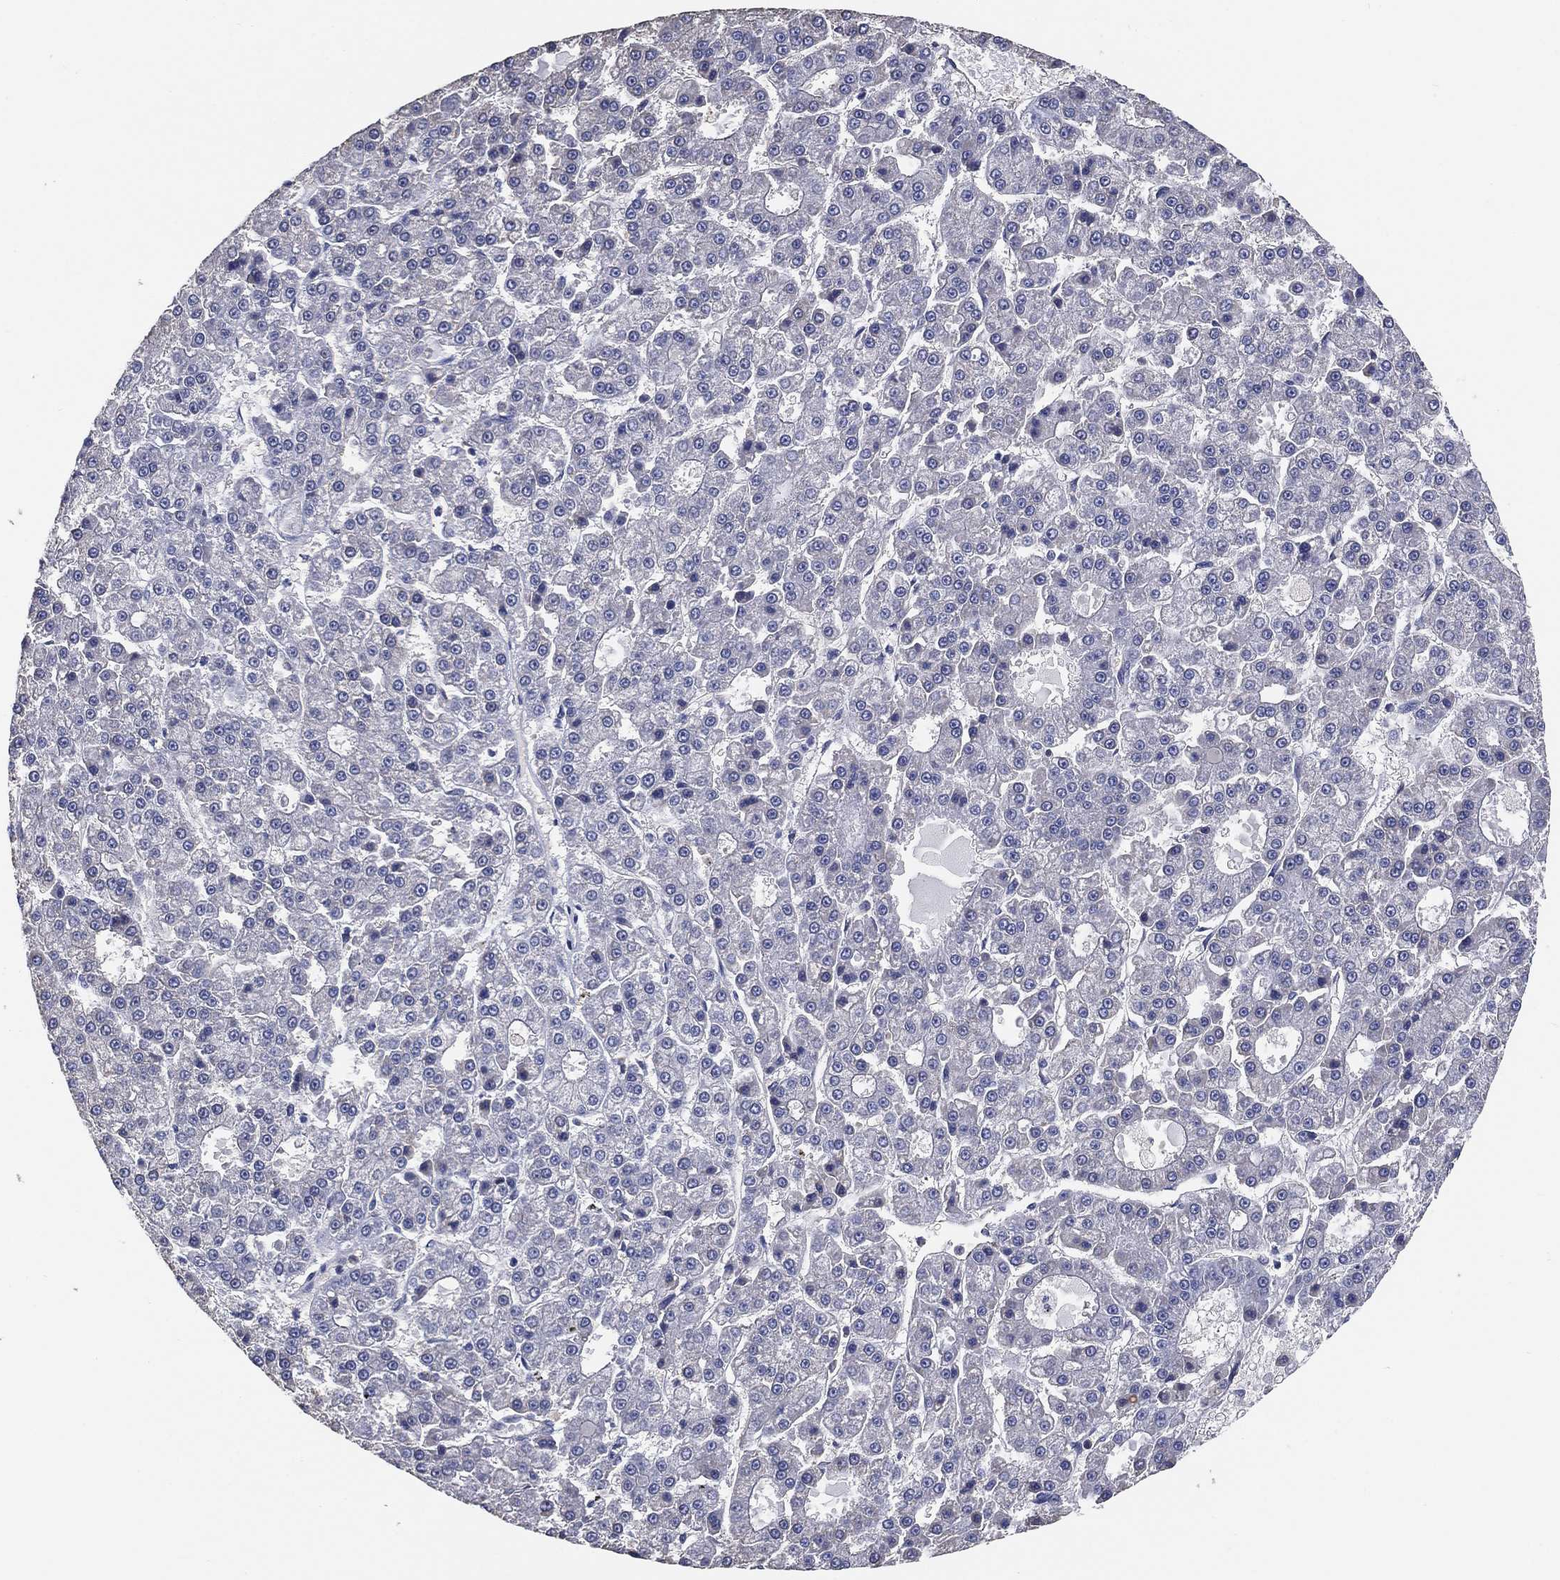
{"staining": {"intensity": "negative", "quantity": "none", "location": "none"}, "tissue": "liver cancer", "cell_type": "Tumor cells", "image_type": "cancer", "snomed": [{"axis": "morphology", "description": "Carcinoma, Hepatocellular, NOS"}, {"axis": "topography", "description": "Liver"}], "caption": "High power microscopy photomicrograph of an immunohistochemistry (IHC) image of liver cancer, revealing no significant staining in tumor cells. (Brightfield microscopy of DAB IHC at high magnification).", "gene": "KLK5", "patient": {"sex": "male", "age": 70}}